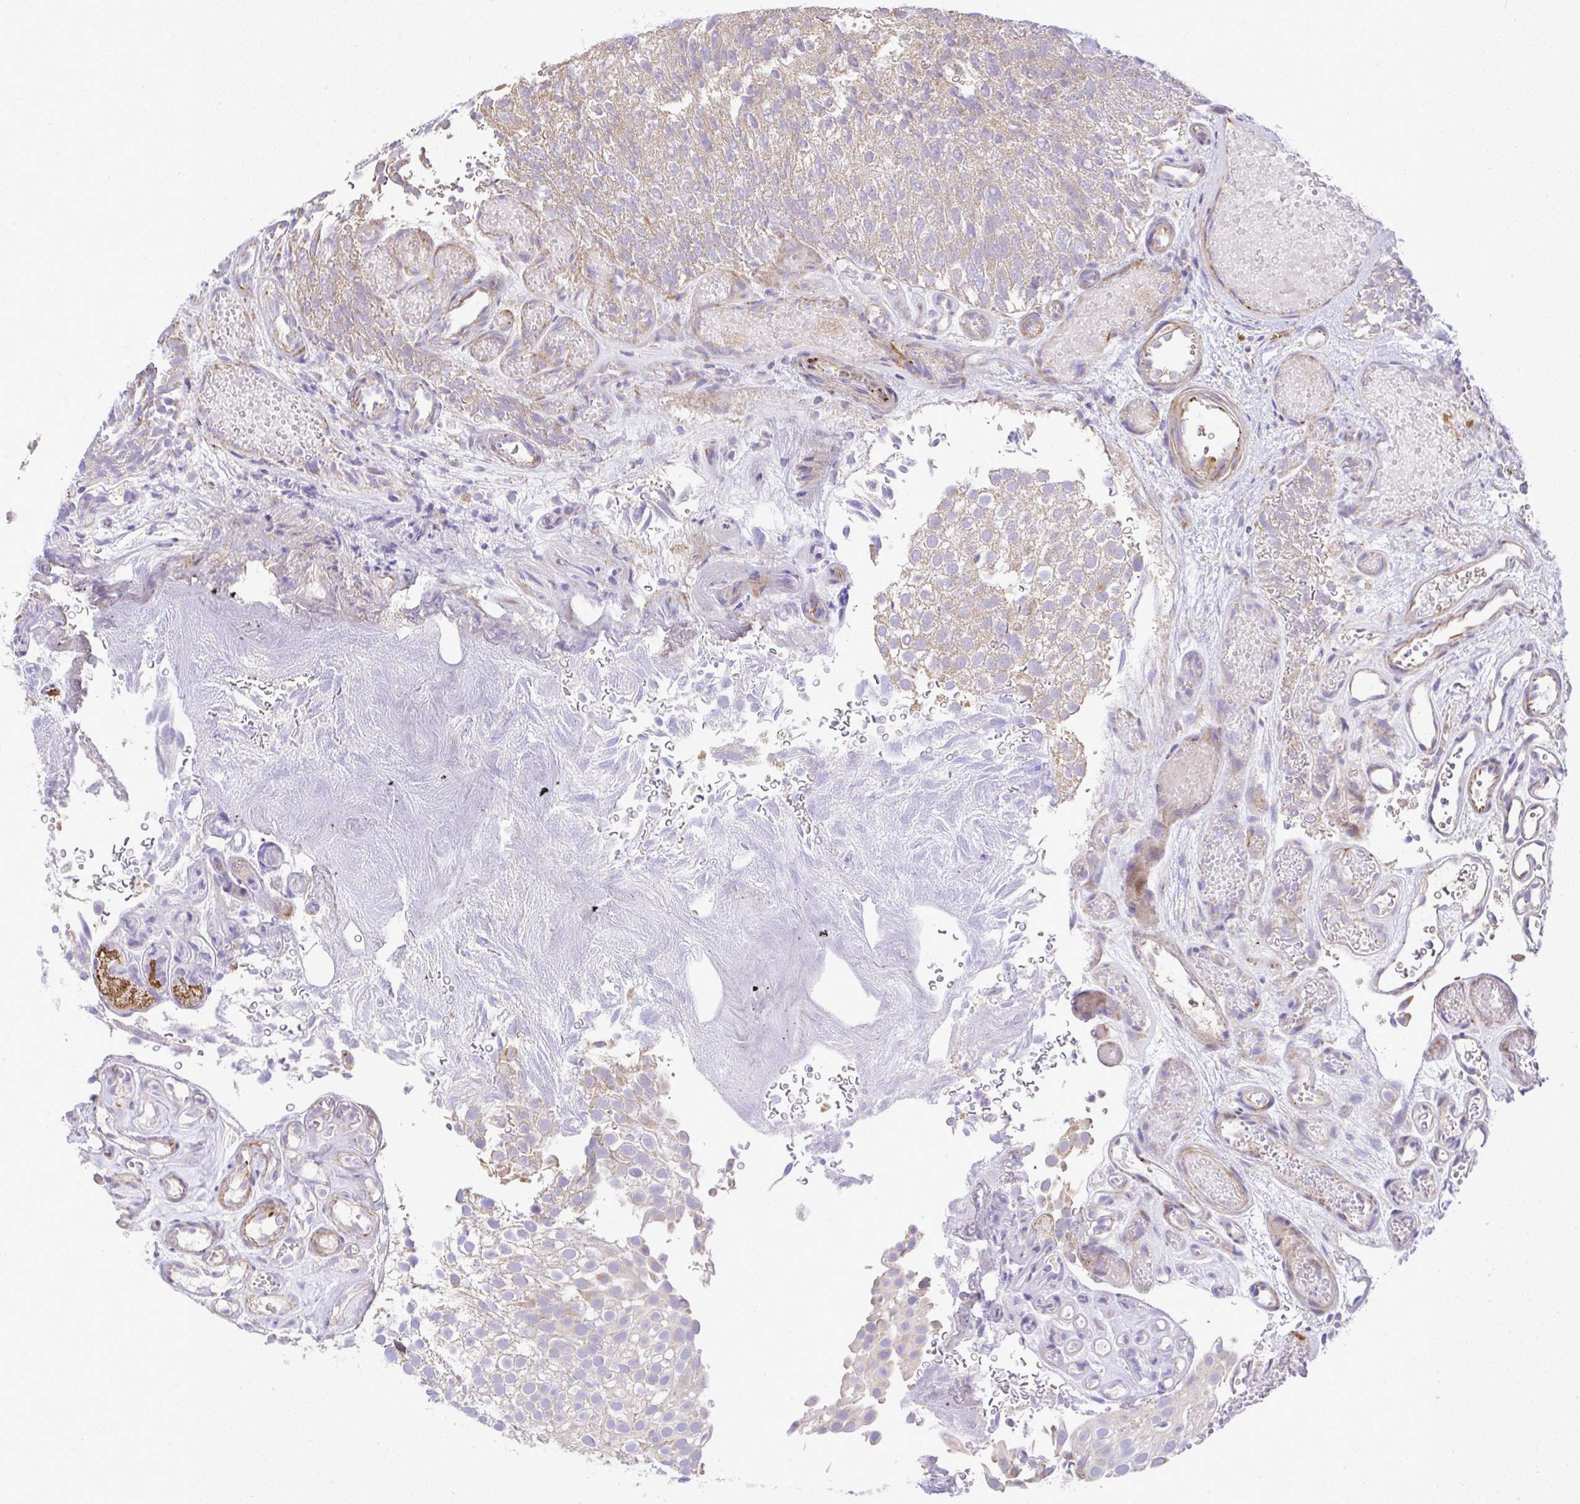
{"staining": {"intensity": "negative", "quantity": "none", "location": "none"}, "tissue": "urothelial cancer", "cell_type": "Tumor cells", "image_type": "cancer", "snomed": [{"axis": "morphology", "description": "Urothelial carcinoma, Low grade"}, {"axis": "topography", "description": "Urinary bladder"}], "caption": "High power microscopy photomicrograph of an IHC histopathology image of urothelial cancer, revealing no significant staining in tumor cells.", "gene": "GRID2", "patient": {"sex": "male", "age": 78}}